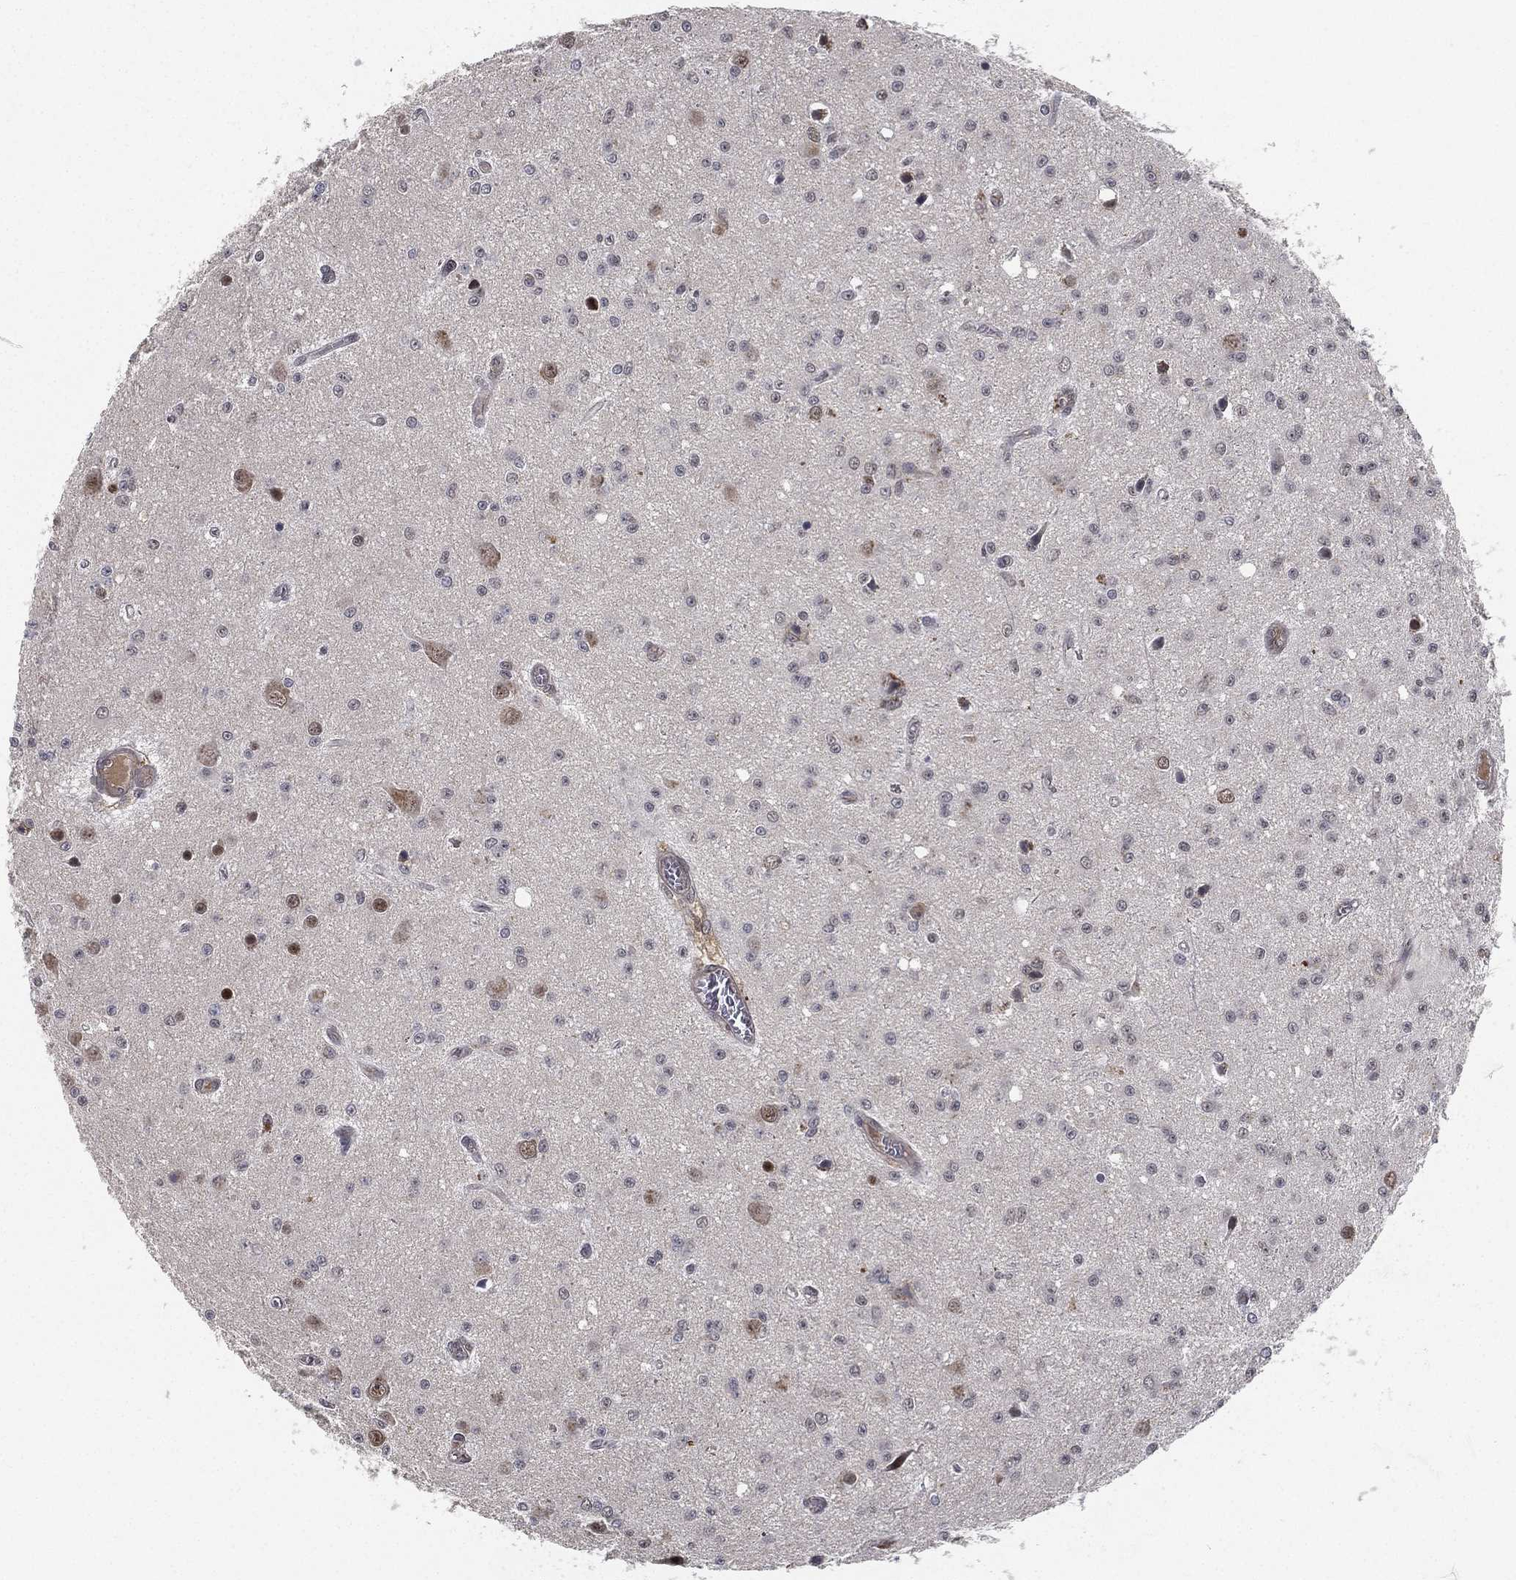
{"staining": {"intensity": "negative", "quantity": "none", "location": "none"}, "tissue": "glioma", "cell_type": "Tumor cells", "image_type": "cancer", "snomed": [{"axis": "morphology", "description": "Glioma, malignant, Low grade"}, {"axis": "topography", "description": "Brain"}], "caption": "Immunohistochemistry (IHC) micrograph of malignant glioma (low-grade) stained for a protein (brown), which displays no staining in tumor cells. (DAB immunohistochemistry (IHC), high magnification).", "gene": "CFAP251", "patient": {"sex": "female", "age": 45}}